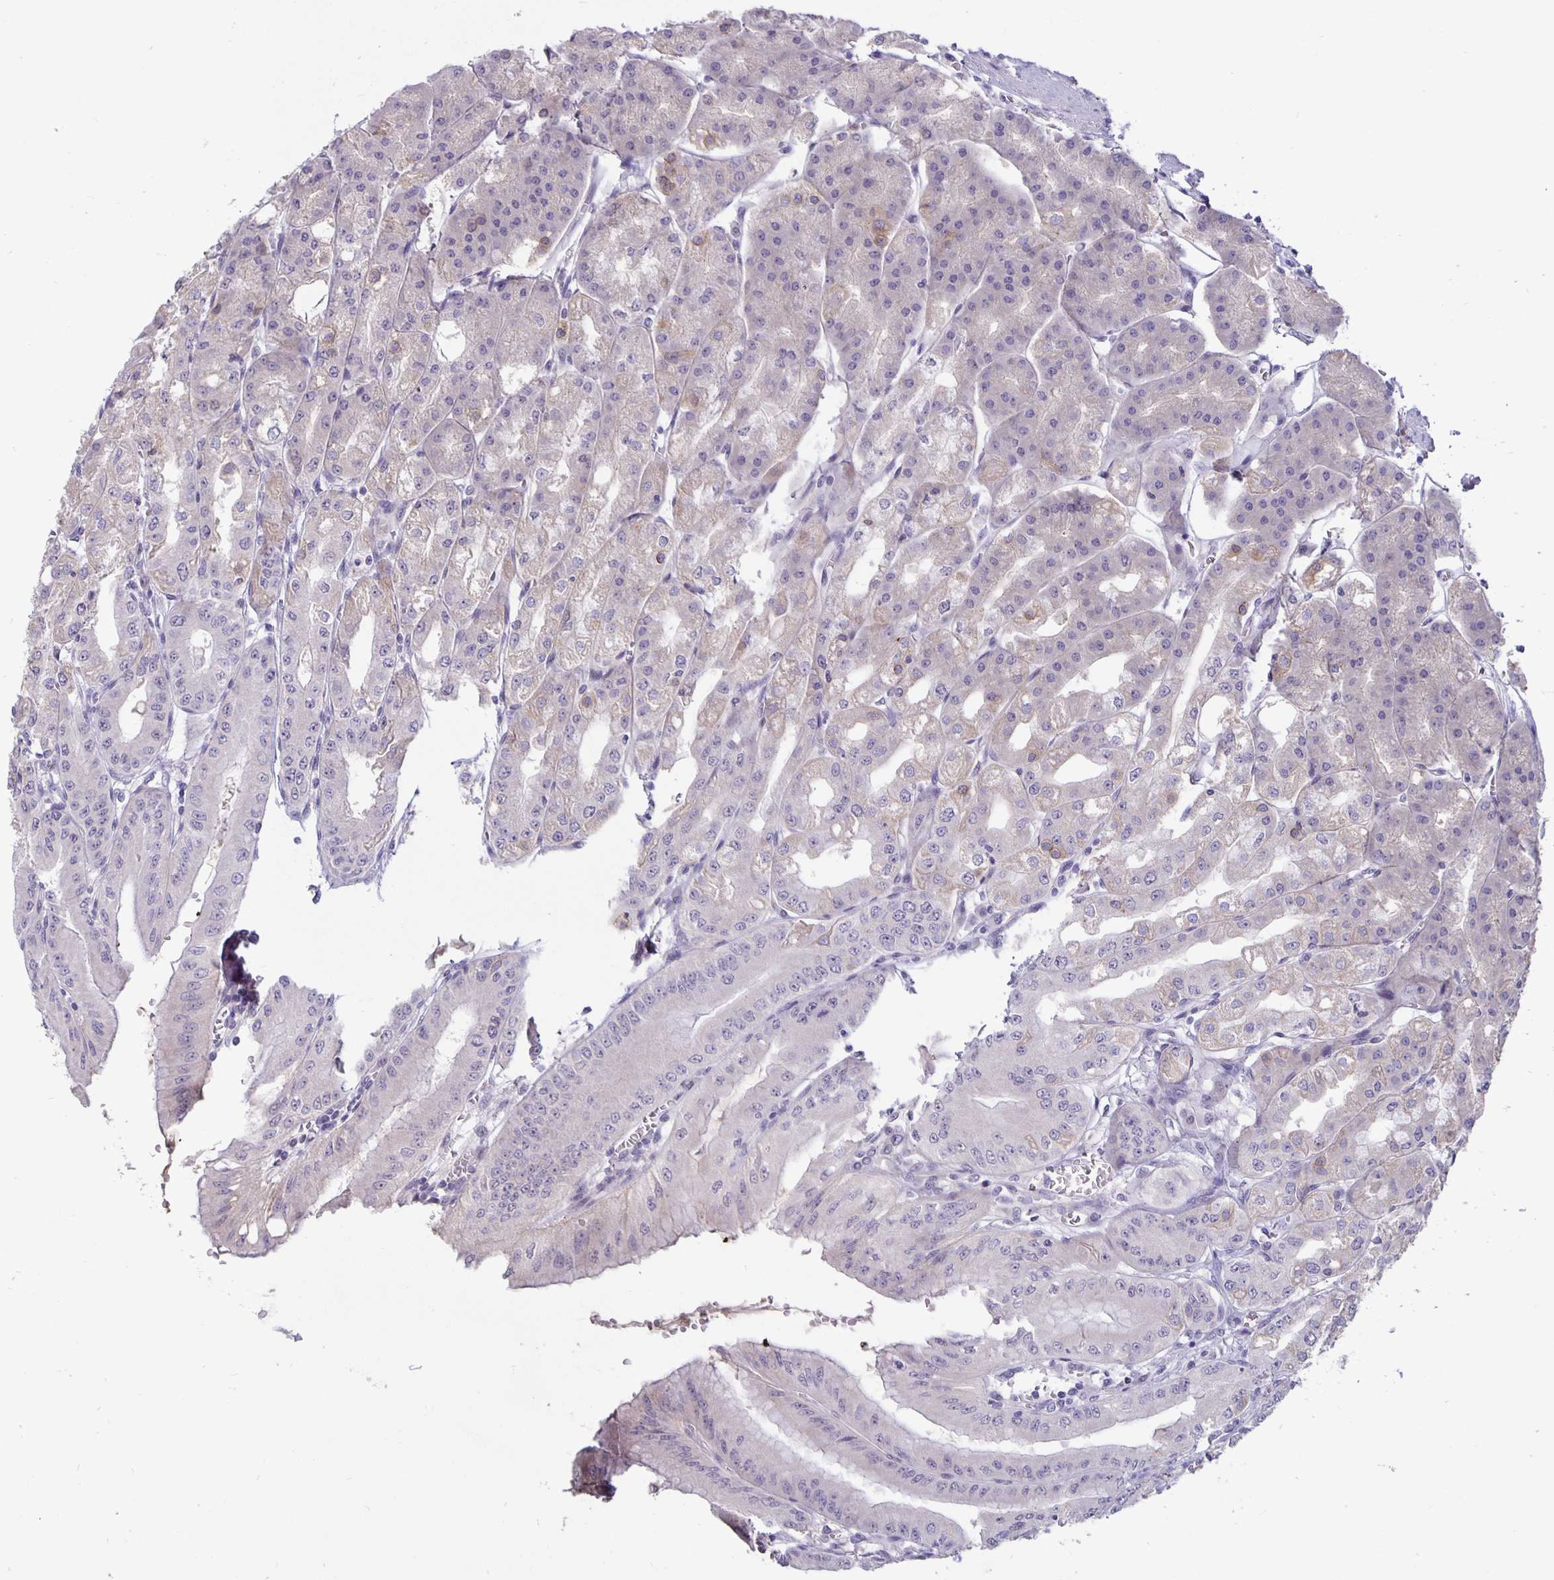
{"staining": {"intensity": "negative", "quantity": "none", "location": "none"}, "tissue": "stomach", "cell_type": "Glandular cells", "image_type": "normal", "snomed": [{"axis": "morphology", "description": "Normal tissue, NOS"}, {"axis": "topography", "description": "Stomach, lower"}], "caption": "This is a photomicrograph of immunohistochemistry (IHC) staining of unremarkable stomach, which shows no positivity in glandular cells. (DAB immunohistochemistry (IHC), high magnification).", "gene": "ARVCF", "patient": {"sex": "male", "age": 71}}